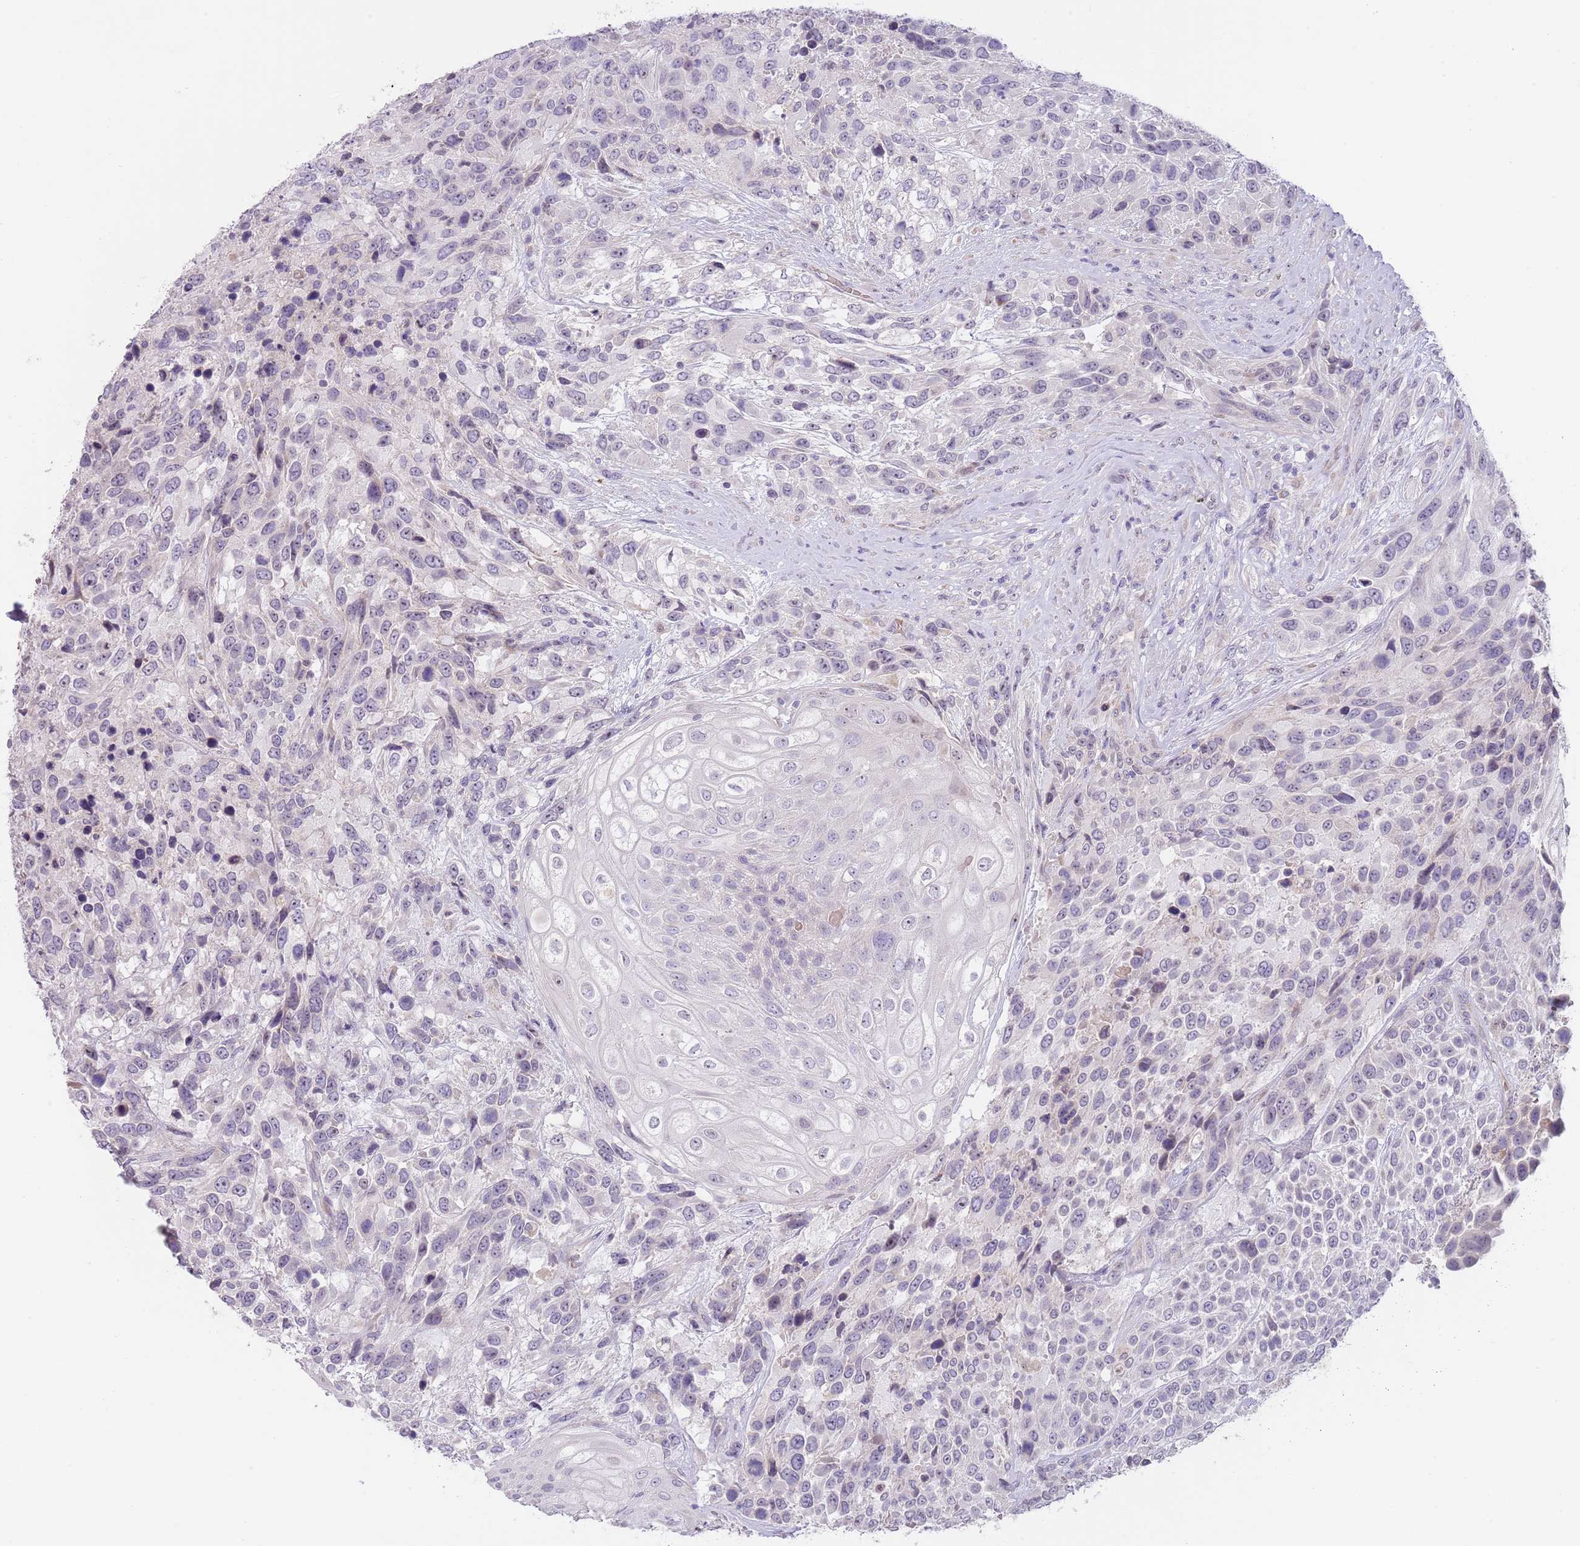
{"staining": {"intensity": "negative", "quantity": "none", "location": "none"}, "tissue": "urothelial cancer", "cell_type": "Tumor cells", "image_type": "cancer", "snomed": [{"axis": "morphology", "description": "Urothelial carcinoma, High grade"}, {"axis": "topography", "description": "Urinary bladder"}], "caption": "Urothelial cancer stained for a protein using immunohistochemistry exhibits no expression tumor cells.", "gene": "AP1S2", "patient": {"sex": "female", "age": 70}}